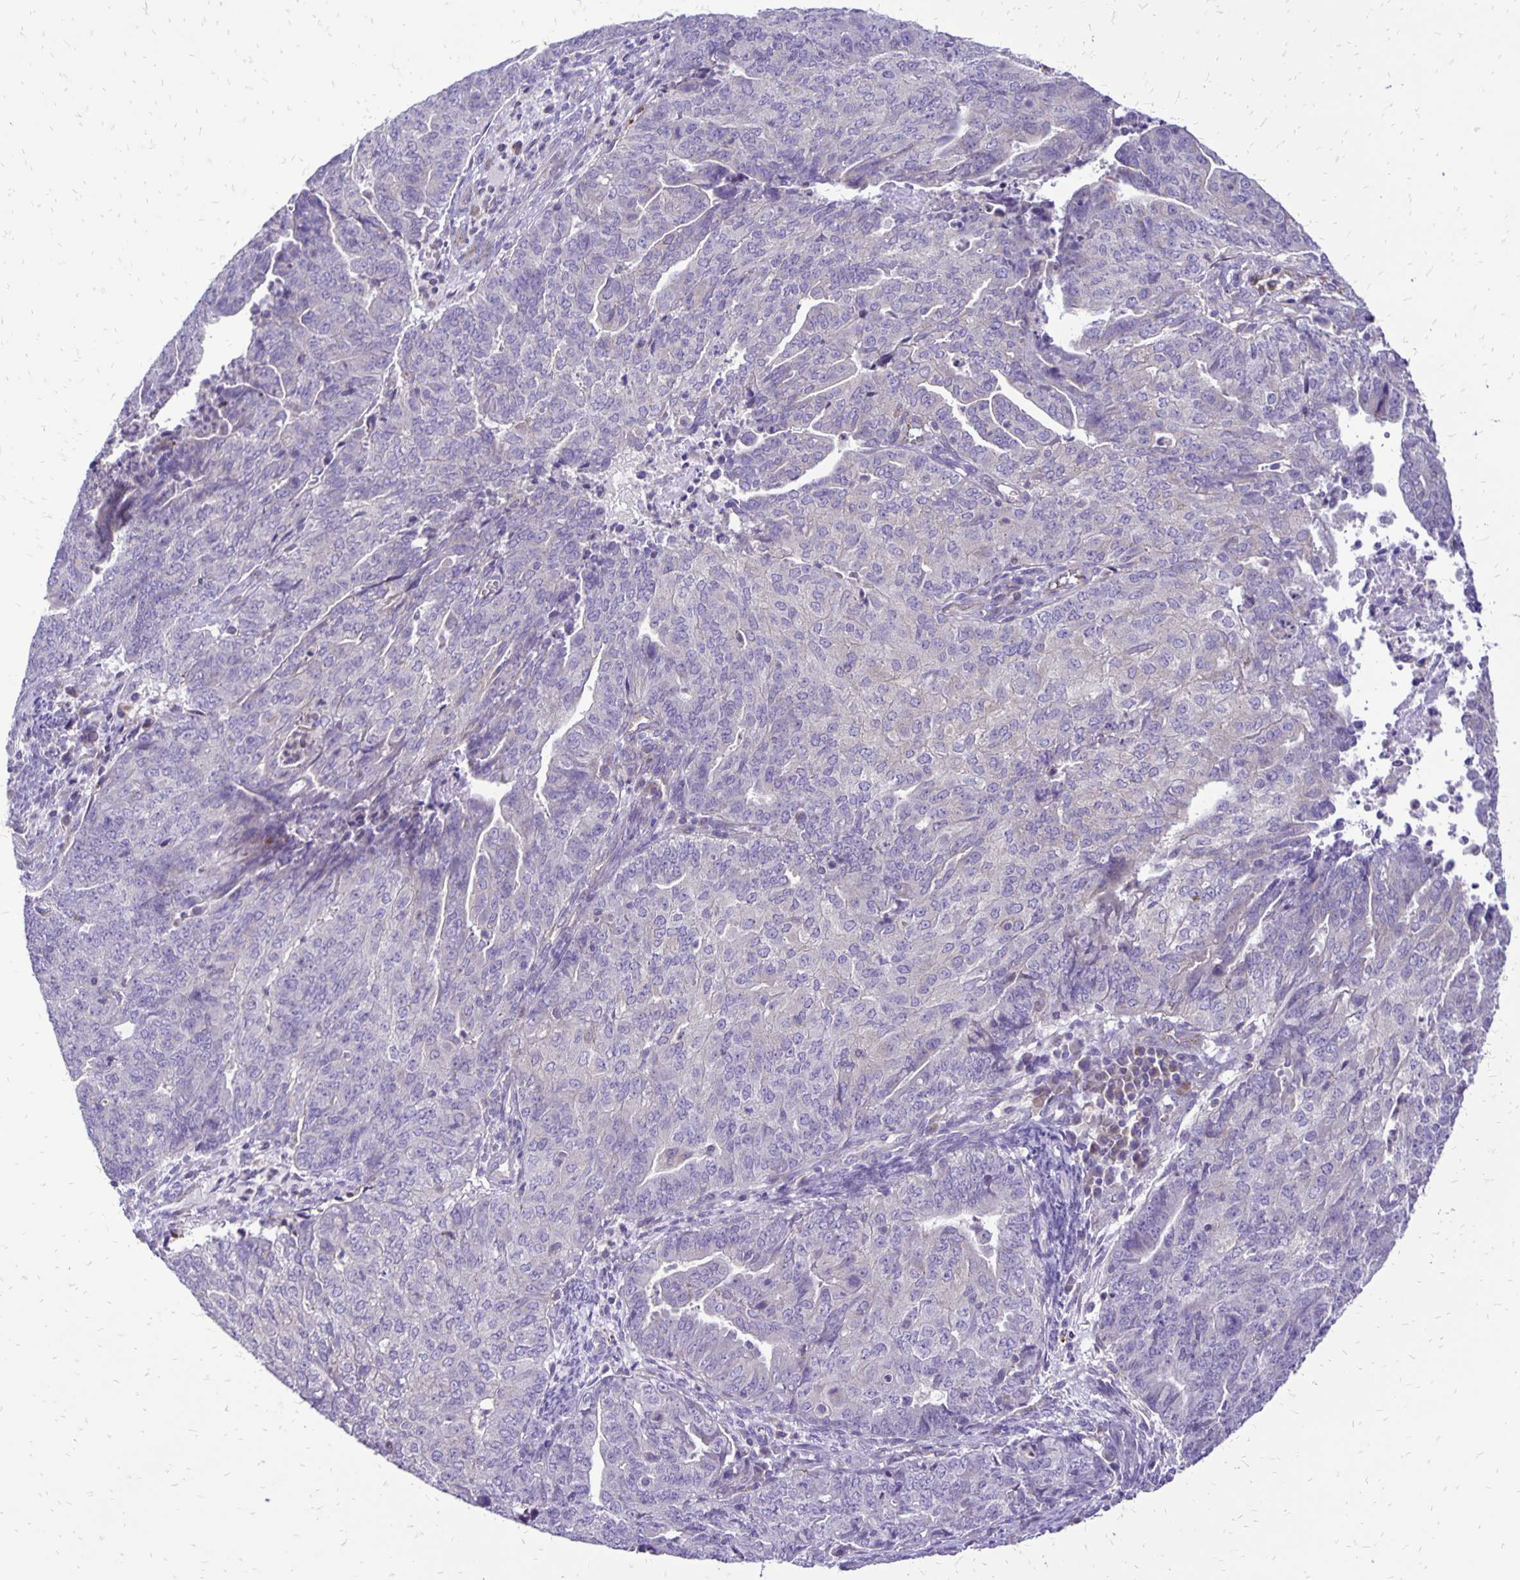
{"staining": {"intensity": "negative", "quantity": "none", "location": "none"}, "tissue": "endometrial cancer", "cell_type": "Tumor cells", "image_type": "cancer", "snomed": [{"axis": "morphology", "description": "Adenocarcinoma, NOS"}, {"axis": "topography", "description": "Endometrium"}], "caption": "Immunohistochemistry (IHC) of human endometrial cancer shows no staining in tumor cells.", "gene": "EIF5A", "patient": {"sex": "female", "age": 82}}